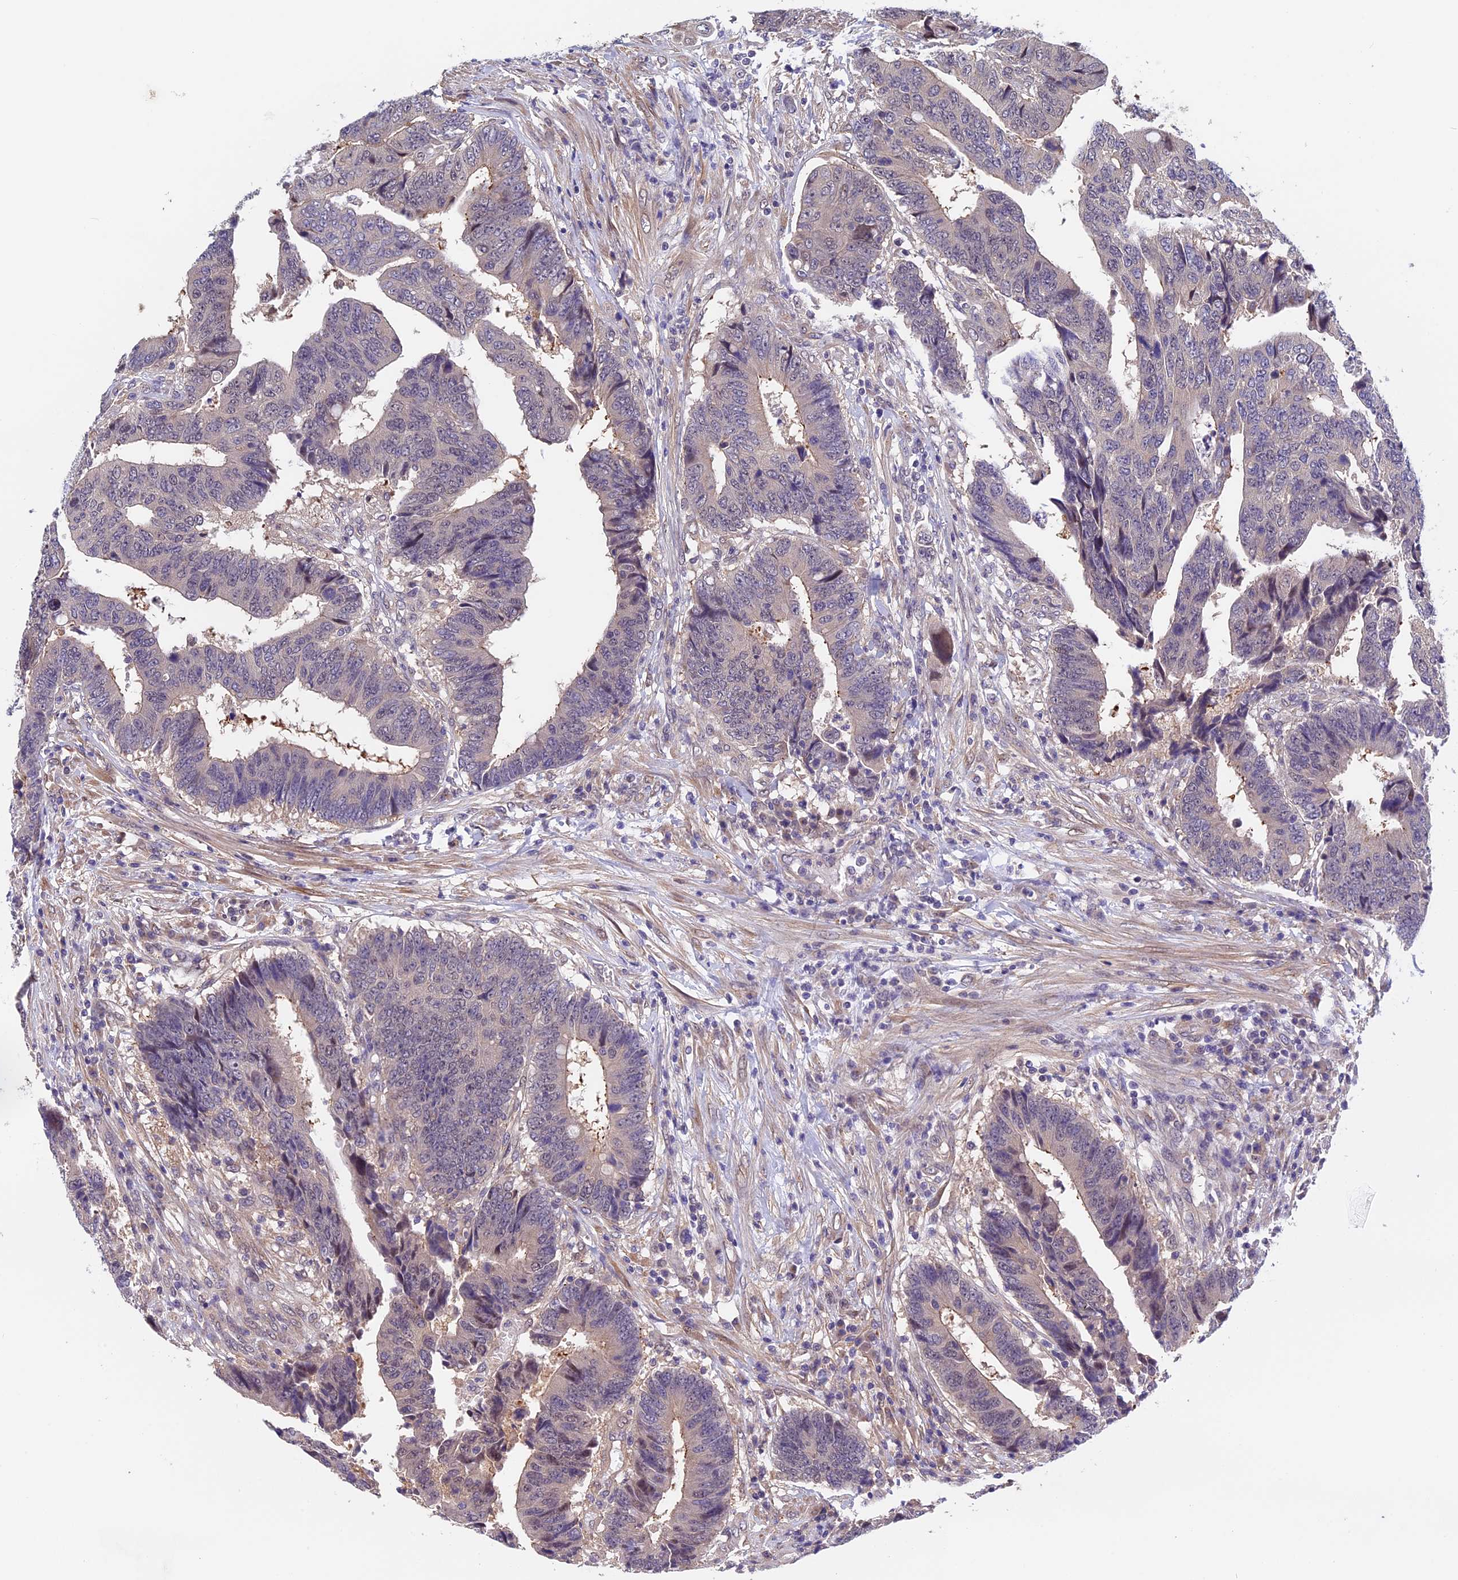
{"staining": {"intensity": "weak", "quantity": "<25%", "location": "cytoplasmic/membranous"}, "tissue": "colorectal cancer", "cell_type": "Tumor cells", "image_type": "cancer", "snomed": [{"axis": "morphology", "description": "Adenocarcinoma, NOS"}, {"axis": "topography", "description": "Rectum"}], "caption": "Immunohistochemistry histopathology image of colorectal cancer (adenocarcinoma) stained for a protein (brown), which shows no positivity in tumor cells. Nuclei are stained in blue.", "gene": "CCDC9B", "patient": {"sex": "male", "age": 84}}